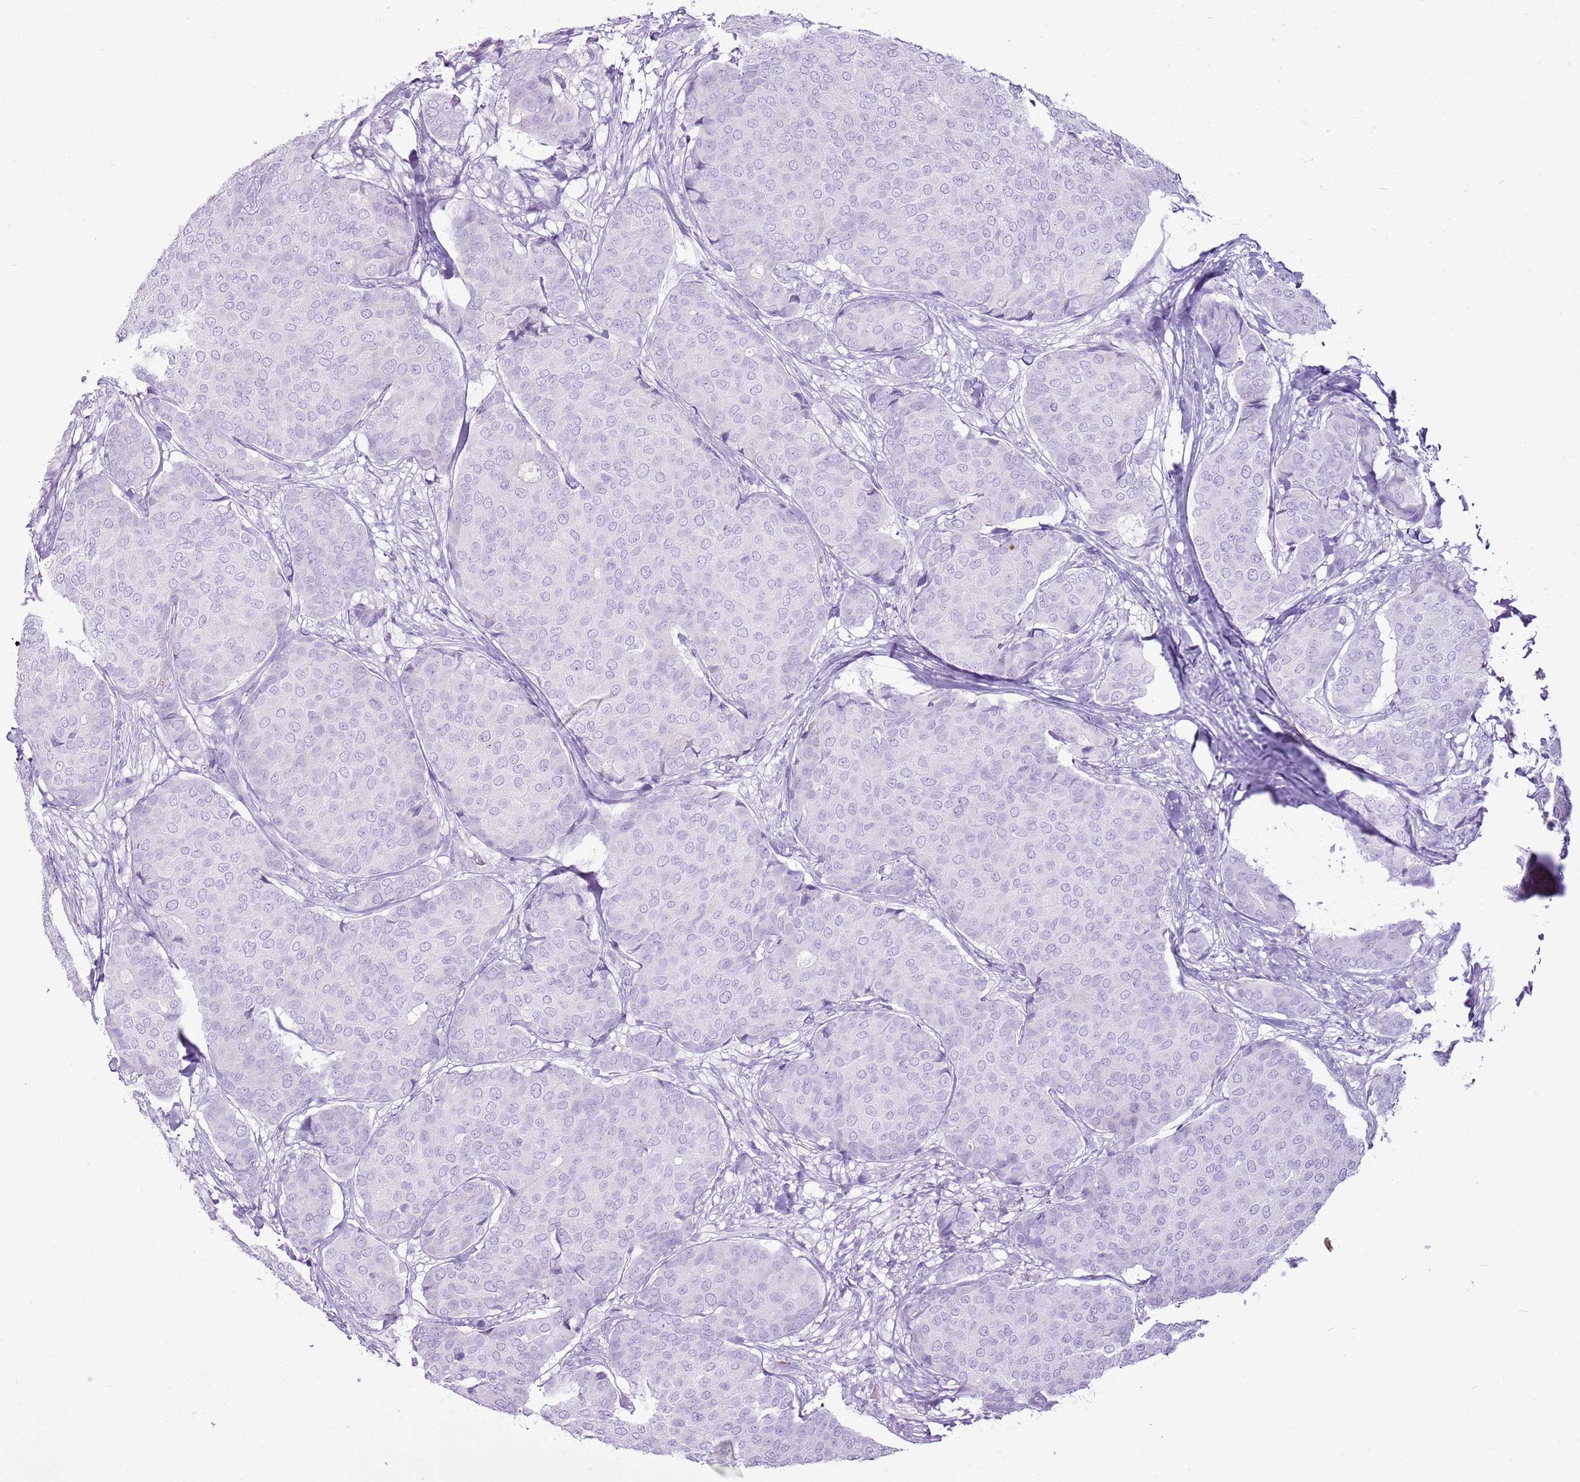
{"staining": {"intensity": "negative", "quantity": "none", "location": "none"}, "tissue": "breast cancer", "cell_type": "Tumor cells", "image_type": "cancer", "snomed": [{"axis": "morphology", "description": "Duct carcinoma"}, {"axis": "topography", "description": "Breast"}], "caption": "Tumor cells are negative for protein expression in human breast cancer (intraductal carcinoma).", "gene": "CNFN", "patient": {"sex": "female", "age": 75}}